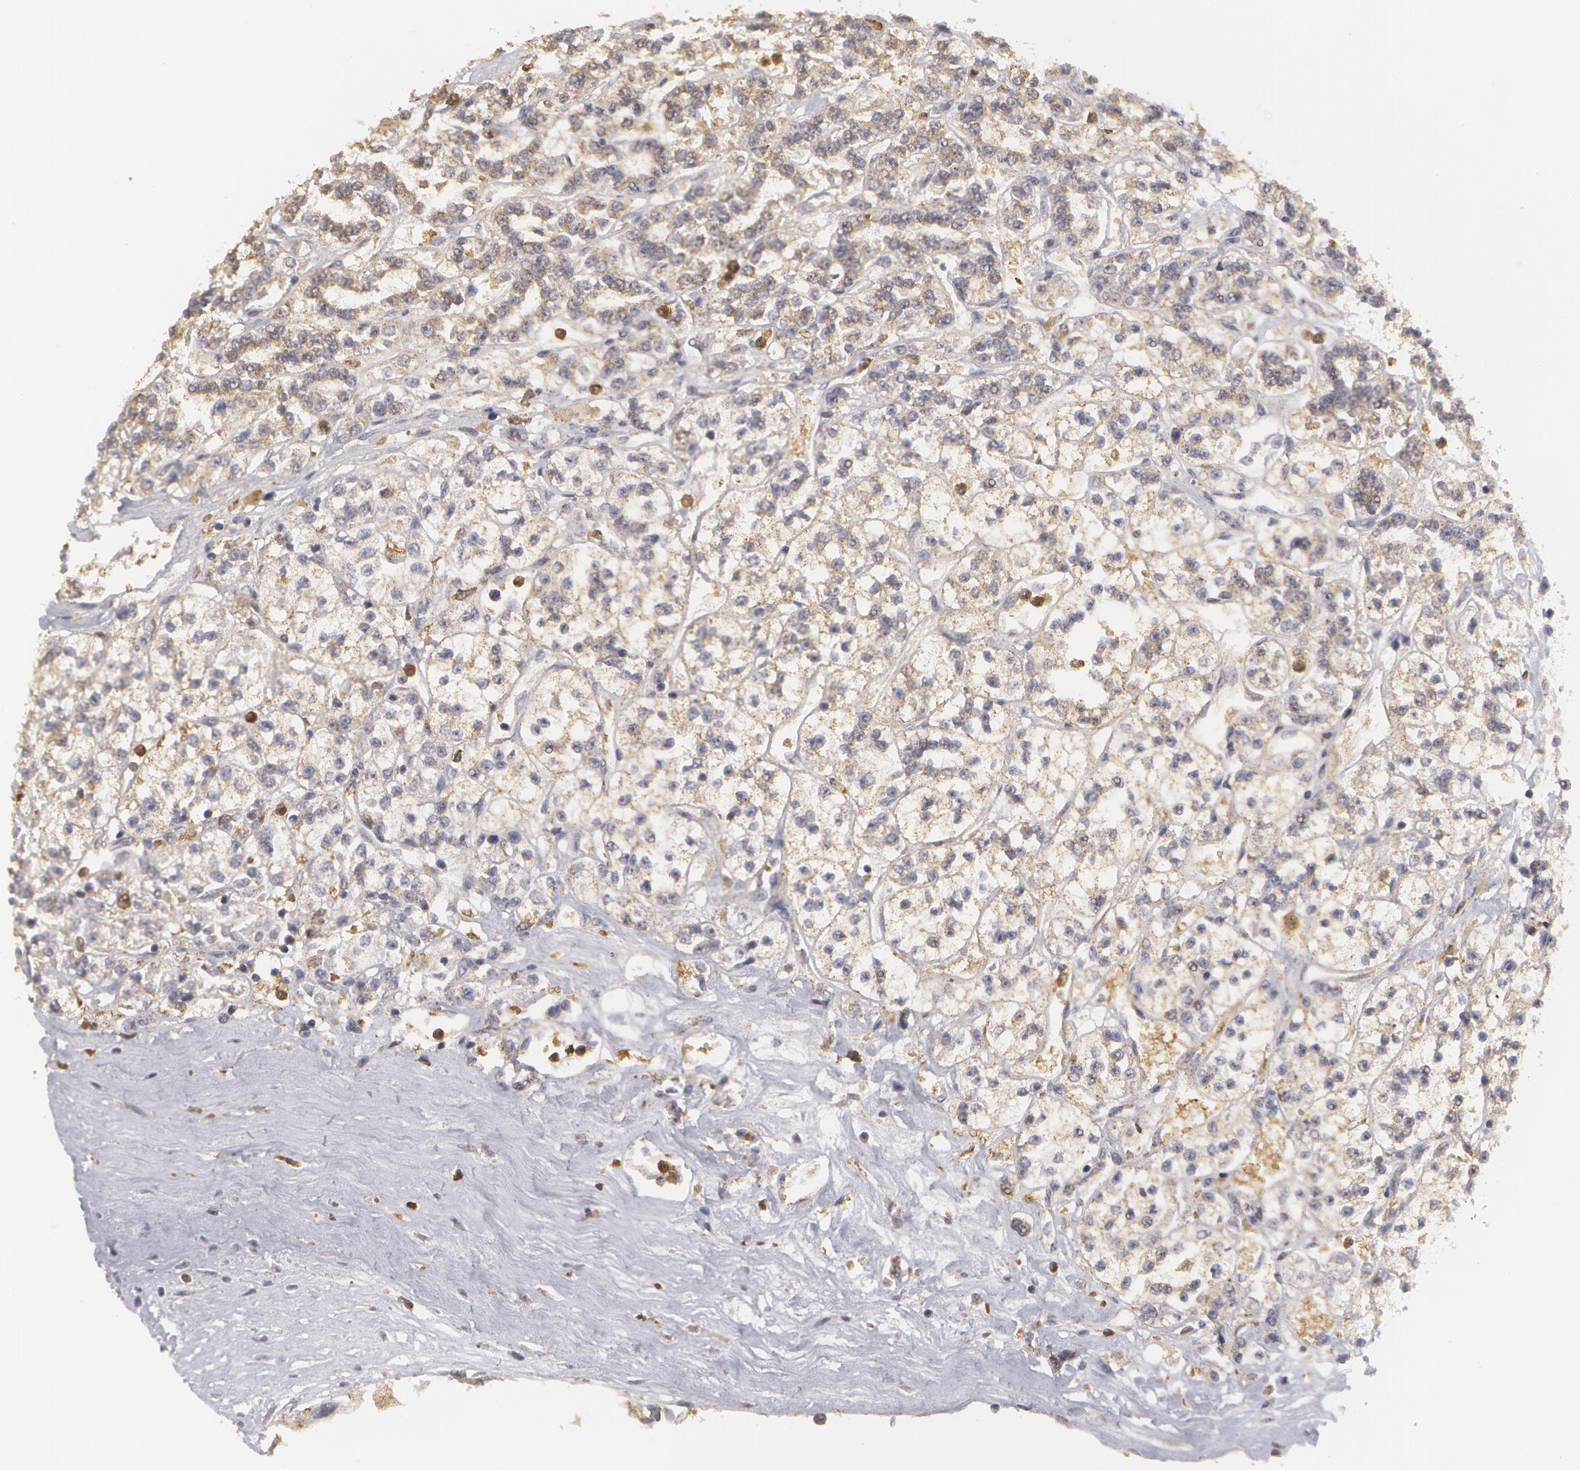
{"staining": {"intensity": "moderate", "quantity": ">75%", "location": "cytoplasmic/membranous"}, "tissue": "renal cancer", "cell_type": "Tumor cells", "image_type": "cancer", "snomed": [{"axis": "morphology", "description": "Adenocarcinoma, NOS"}, {"axis": "topography", "description": "Kidney"}], "caption": "Renal cancer (adenocarcinoma) tissue displays moderate cytoplasmic/membranous expression in about >75% of tumor cells, visualized by immunohistochemistry.", "gene": "CAT", "patient": {"sex": "female", "age": 76}}